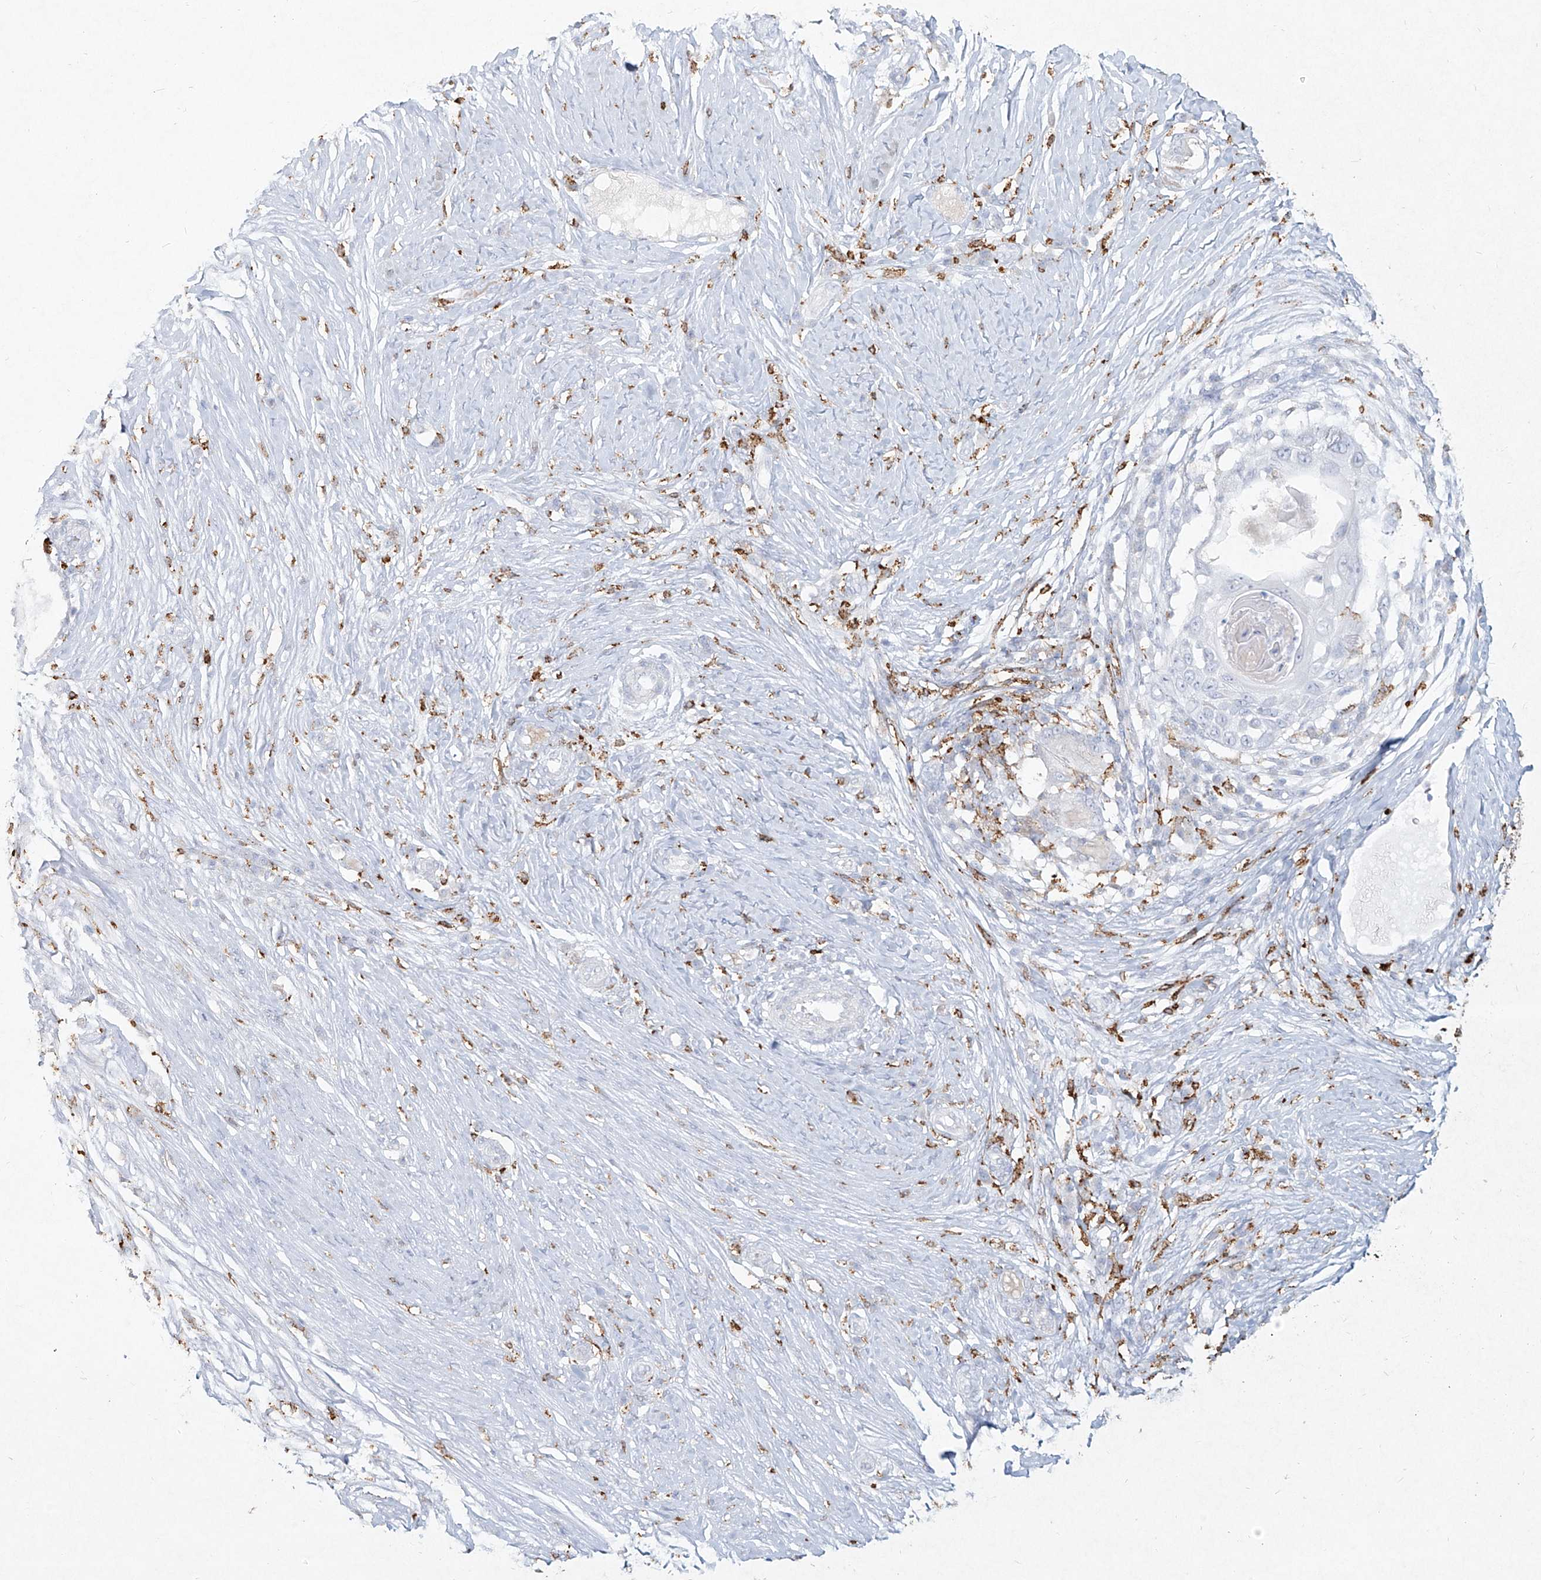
{"staining": {"intensity": "negative", "quantity": "none", "location": "none"}, "tissue": "skin cancer", "cell_type": "Tumor cells", "image_type": "cancer", "snomed": [{"axis": "morphology", "description": "Squamous cell carcinoma, NOS"}, {"axis": "topography", "description": "Skin"}], "caption": "The image demonstrates no staining of tumor cells in skin cancer (squamous cell carcinoma).", "gene": "CD209", "patient": {"sex": "female", "age": 44}}